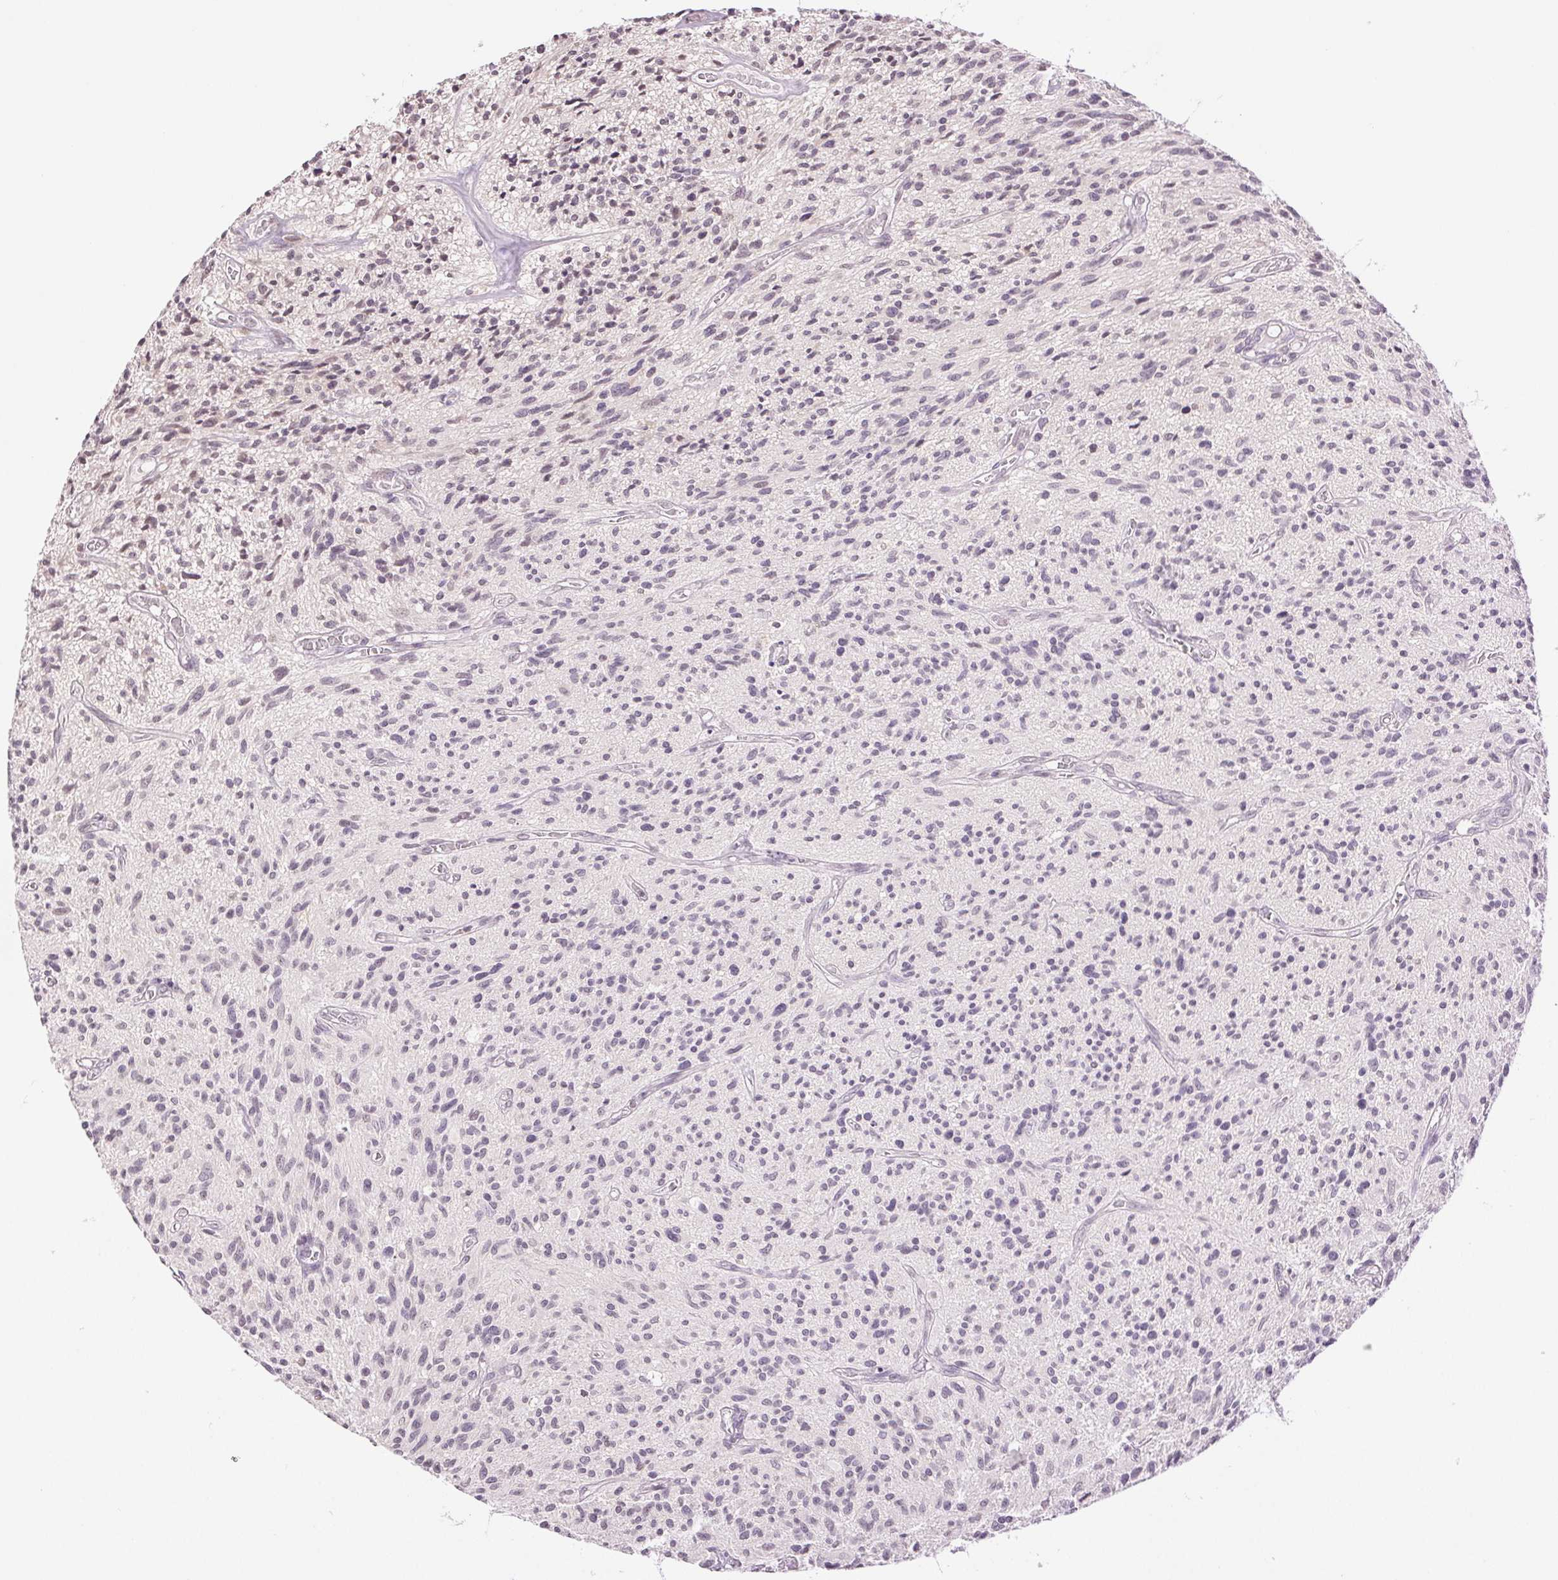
{"staining": {"intensity": "negative", "quantity": "none", "location": "none"}, "tissue": "glioma", "cell_type": "Tumor cells", "image_type": "cancer", "snomed": [{"axis": "morphology", "description": "Glioma, malignant, High grade"}, {"axis": "topography", "description": "Brain"}], "caption": "High magnification brightfield microscopy of high-grade glioma (malignant) stained with DAB (brown) and counterstained with hematoxylin (blue): tumor cells show no significant positivity.", "gene": "TNNT3", "patient": {"sex": "male", "age": 75}}